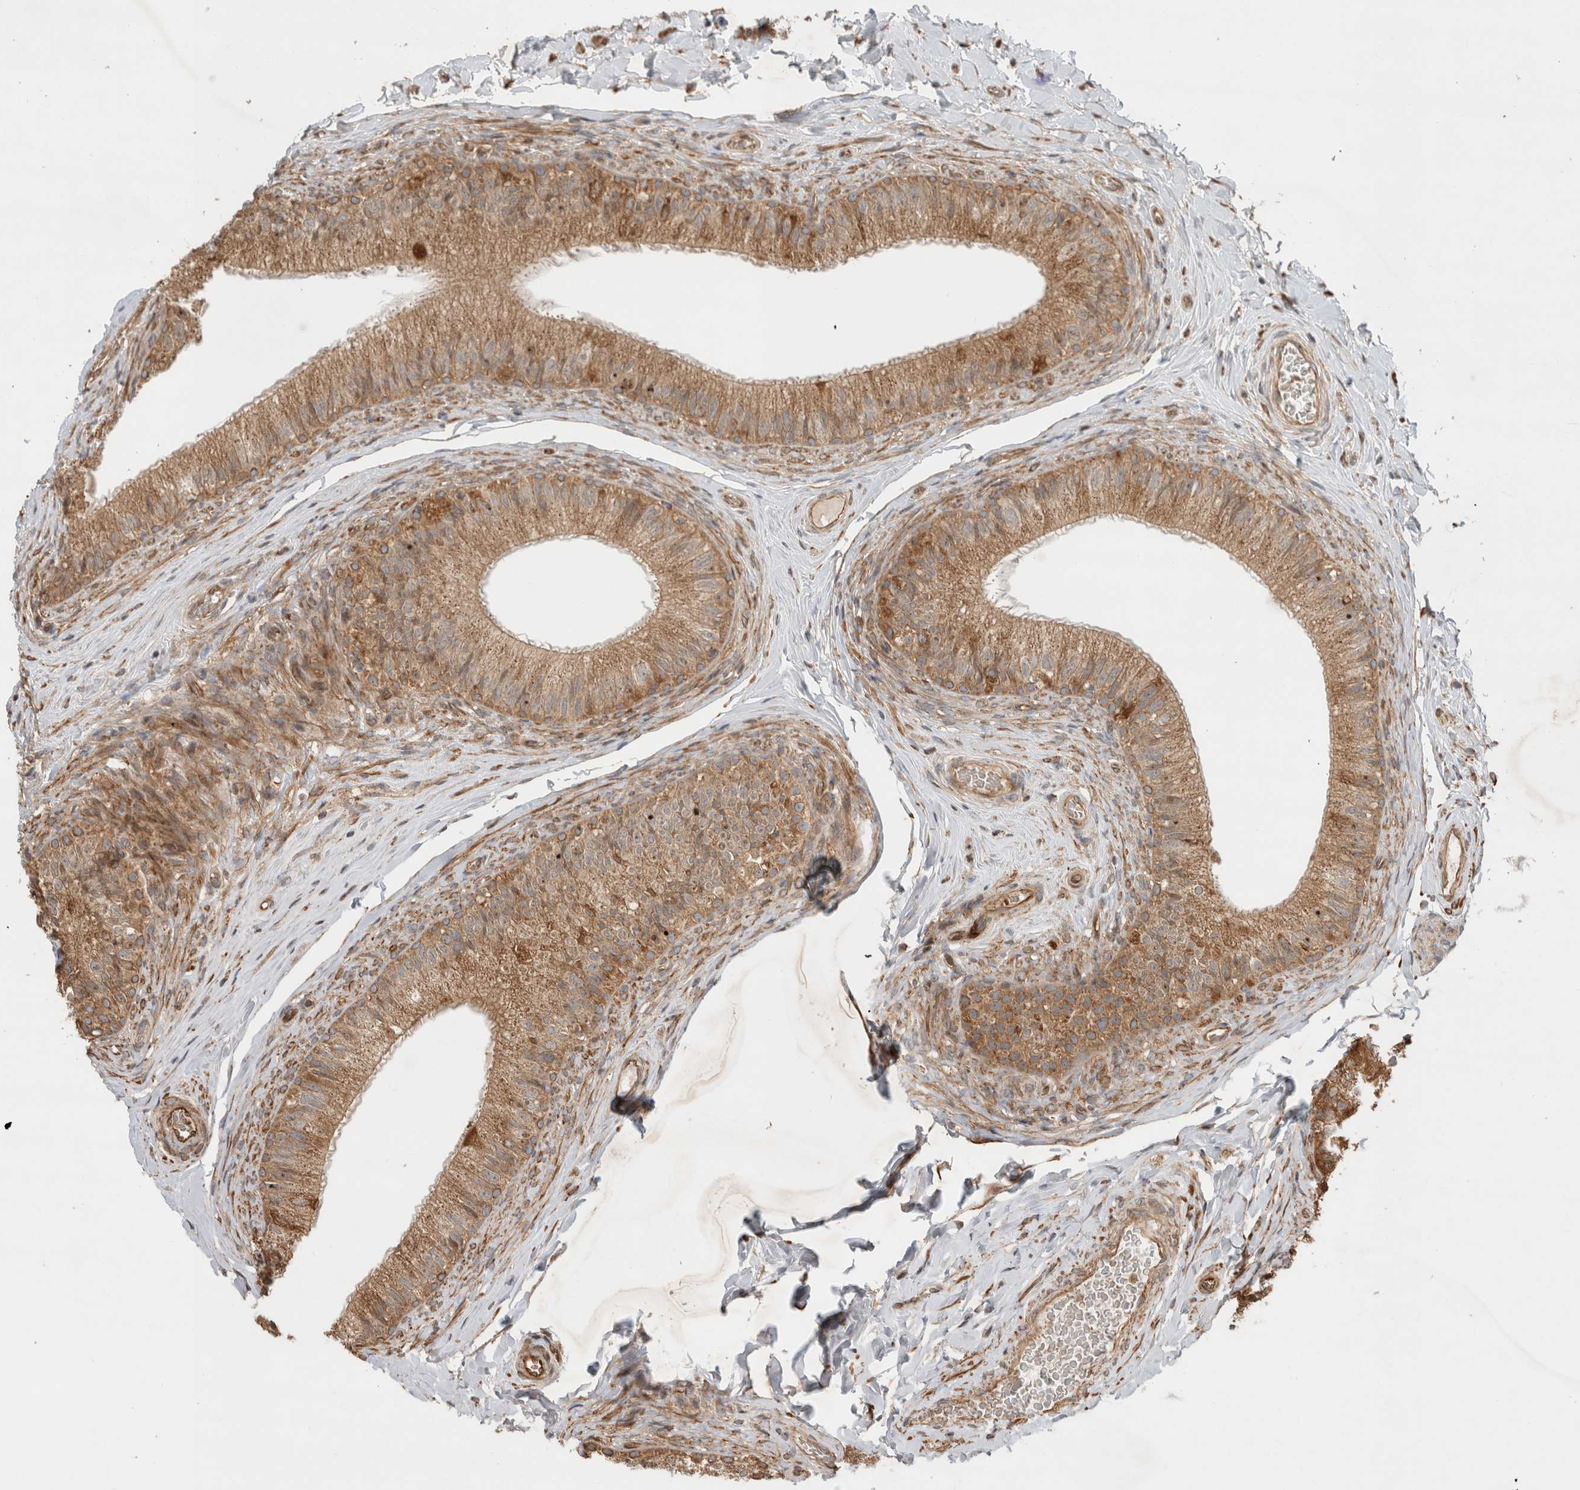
{"staining": {"intensity": "moderate", "quantity": ">75%", "location": "cytoplasmic/membranous"}, "tissue": "epididymis", "cell_type": "Glandular cells", "image_type": "normal", "snomed": [{"axis": "morphology", "description": "Normal tissue, NOS"}, {"axis": "topography", "description": "Epididymis"}], "caption": "IHC image of normal epididymis stained for a protein (brown), which exhibits medium levels of moderate cytoplasmic/membranous expression in about >75% of glandular cells.", "gene": "TUBD1", "patient": {"sex": "male", "age": 49}}